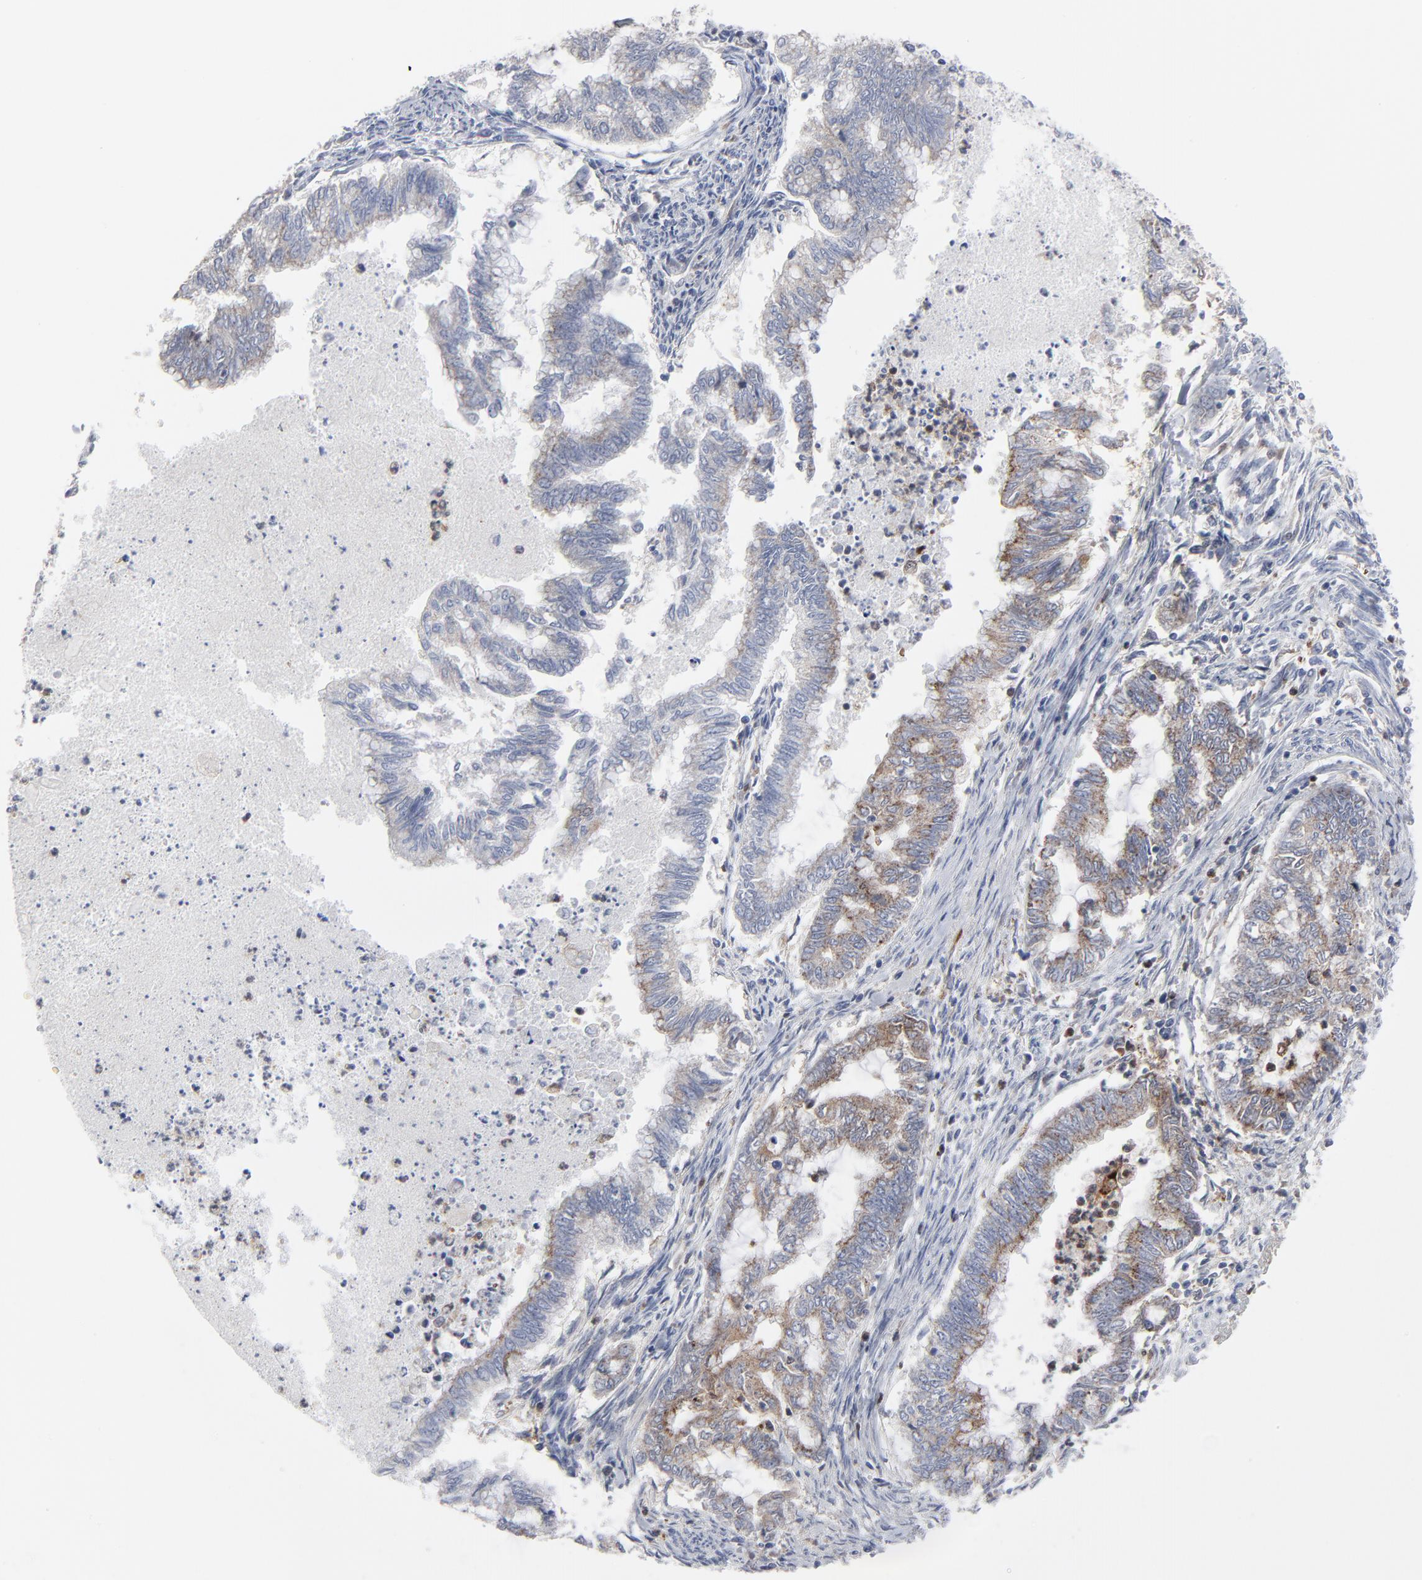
{"staining": {"intensity": "weak", "quantity": "25%-75%", "location": "cytoplasmic/membranous"}, "tissue": "endometrial cancer", "cell_type": "Tumor cells", "image_type": "cancer", "snomed": [{"axis": "morphology", "description": "Adenocarcinoma, NOS"}, {"axis": "topography", "description": "Endometrium"}], "caption": "Weak cytoplasmic/membranous protein expression is appreciated in approximately 25%-75% of tumor cells in endometrial adenocarcinoma. The staining was performed using DAB (3,3'-diaminobenzidine) to visualize the protein expression in brown, while the nuclei were stained in blue with hematoxylin (Magnification: 20x).", "gene": "BID", "patient": {"sex": "female", "age": 79}}